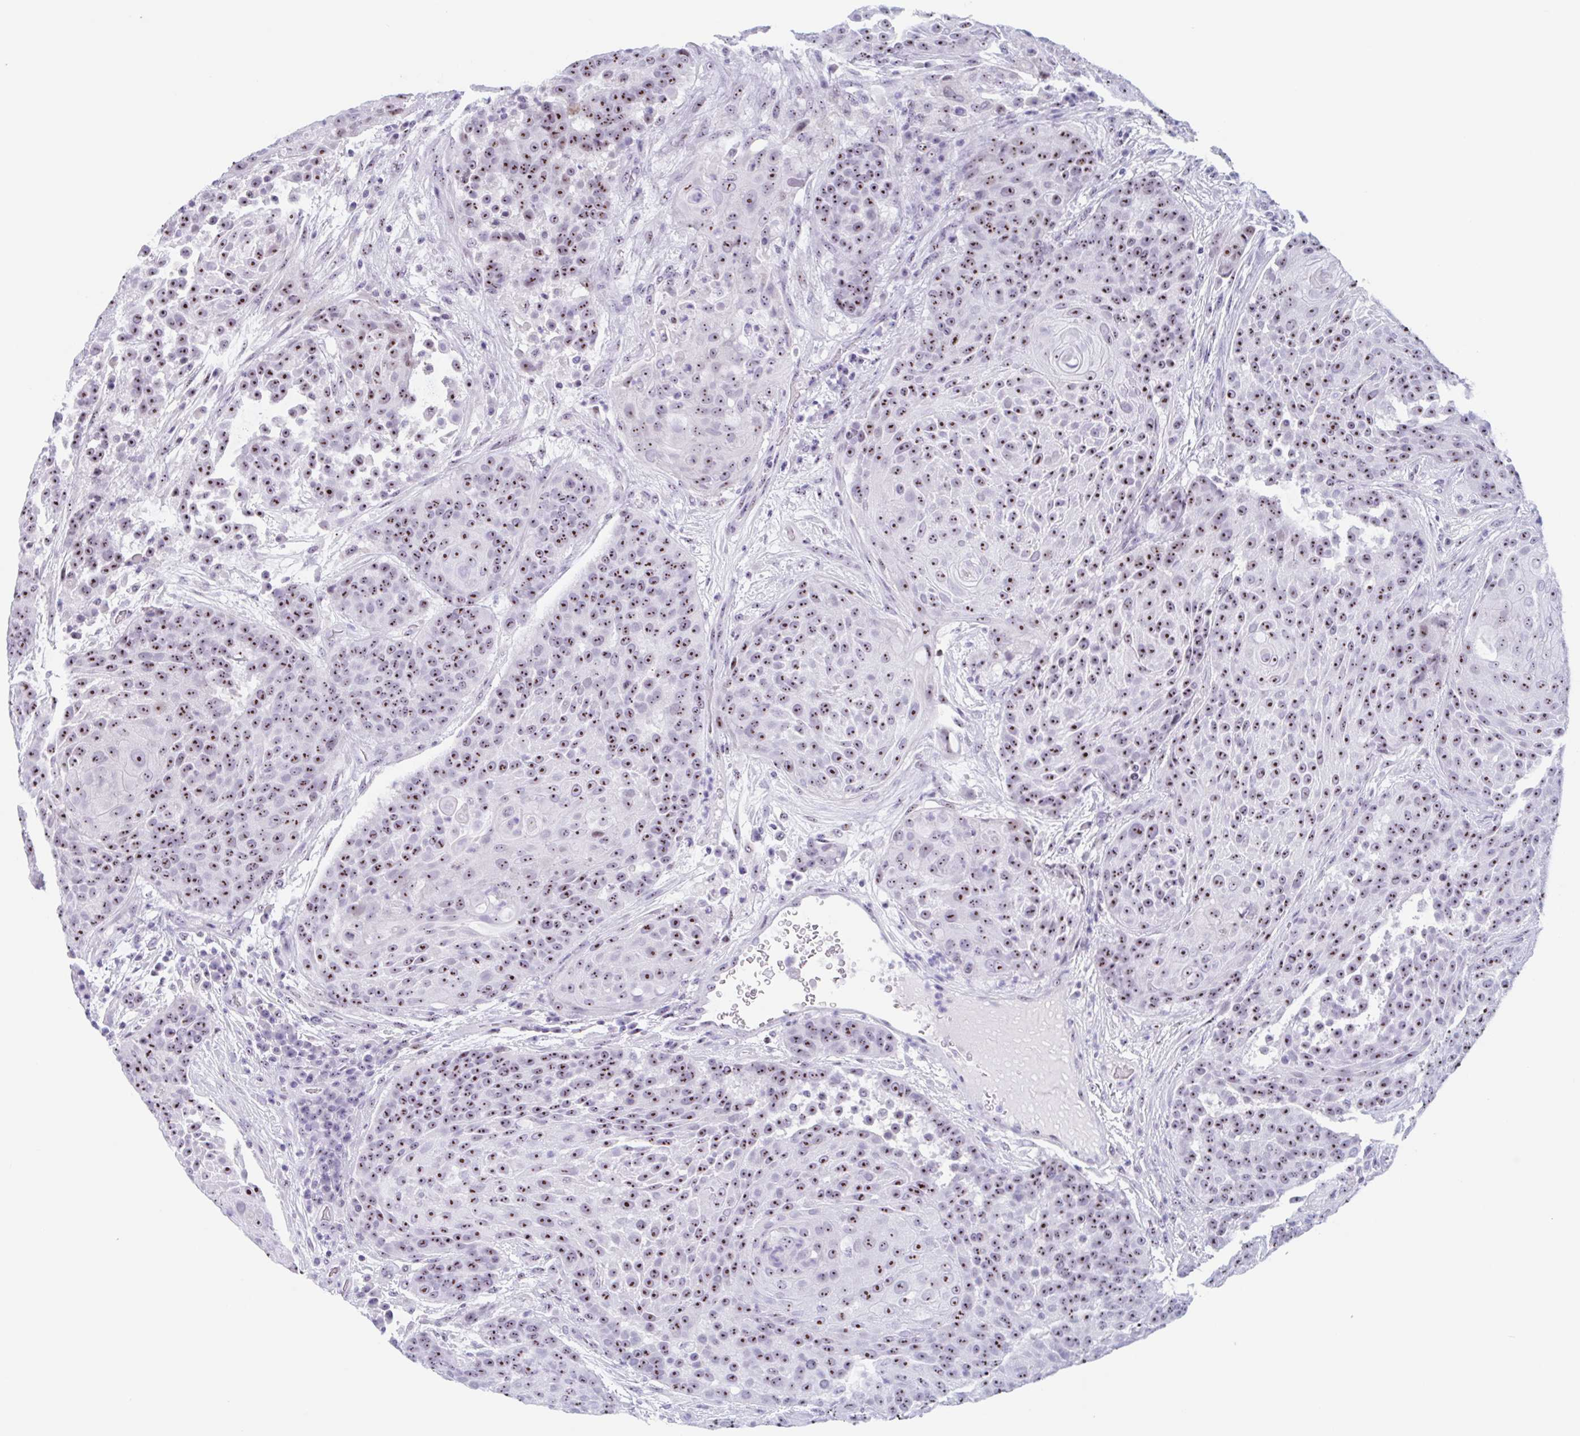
{"staining": {"intensity": "moderate", "quantity": ">75%", "location": "nuclear"}, "tissue": "urothelial cancer", "cell_type": "Tumor cells", "image_type": "cancer", "snomed": [{"axis": "morphology", "description": "Urothelial carcinoma, High grade"}, {"axis": "topography", "description": "Urinary bladder"}], "caption": "Immunohistochemical staining of urothelial carcinoma (high-grade) shows moderate nuclear protein expression in about >75% of tumor cells.", "gene": "LENG9", "patient": {"sex": "female", "age": 63}}